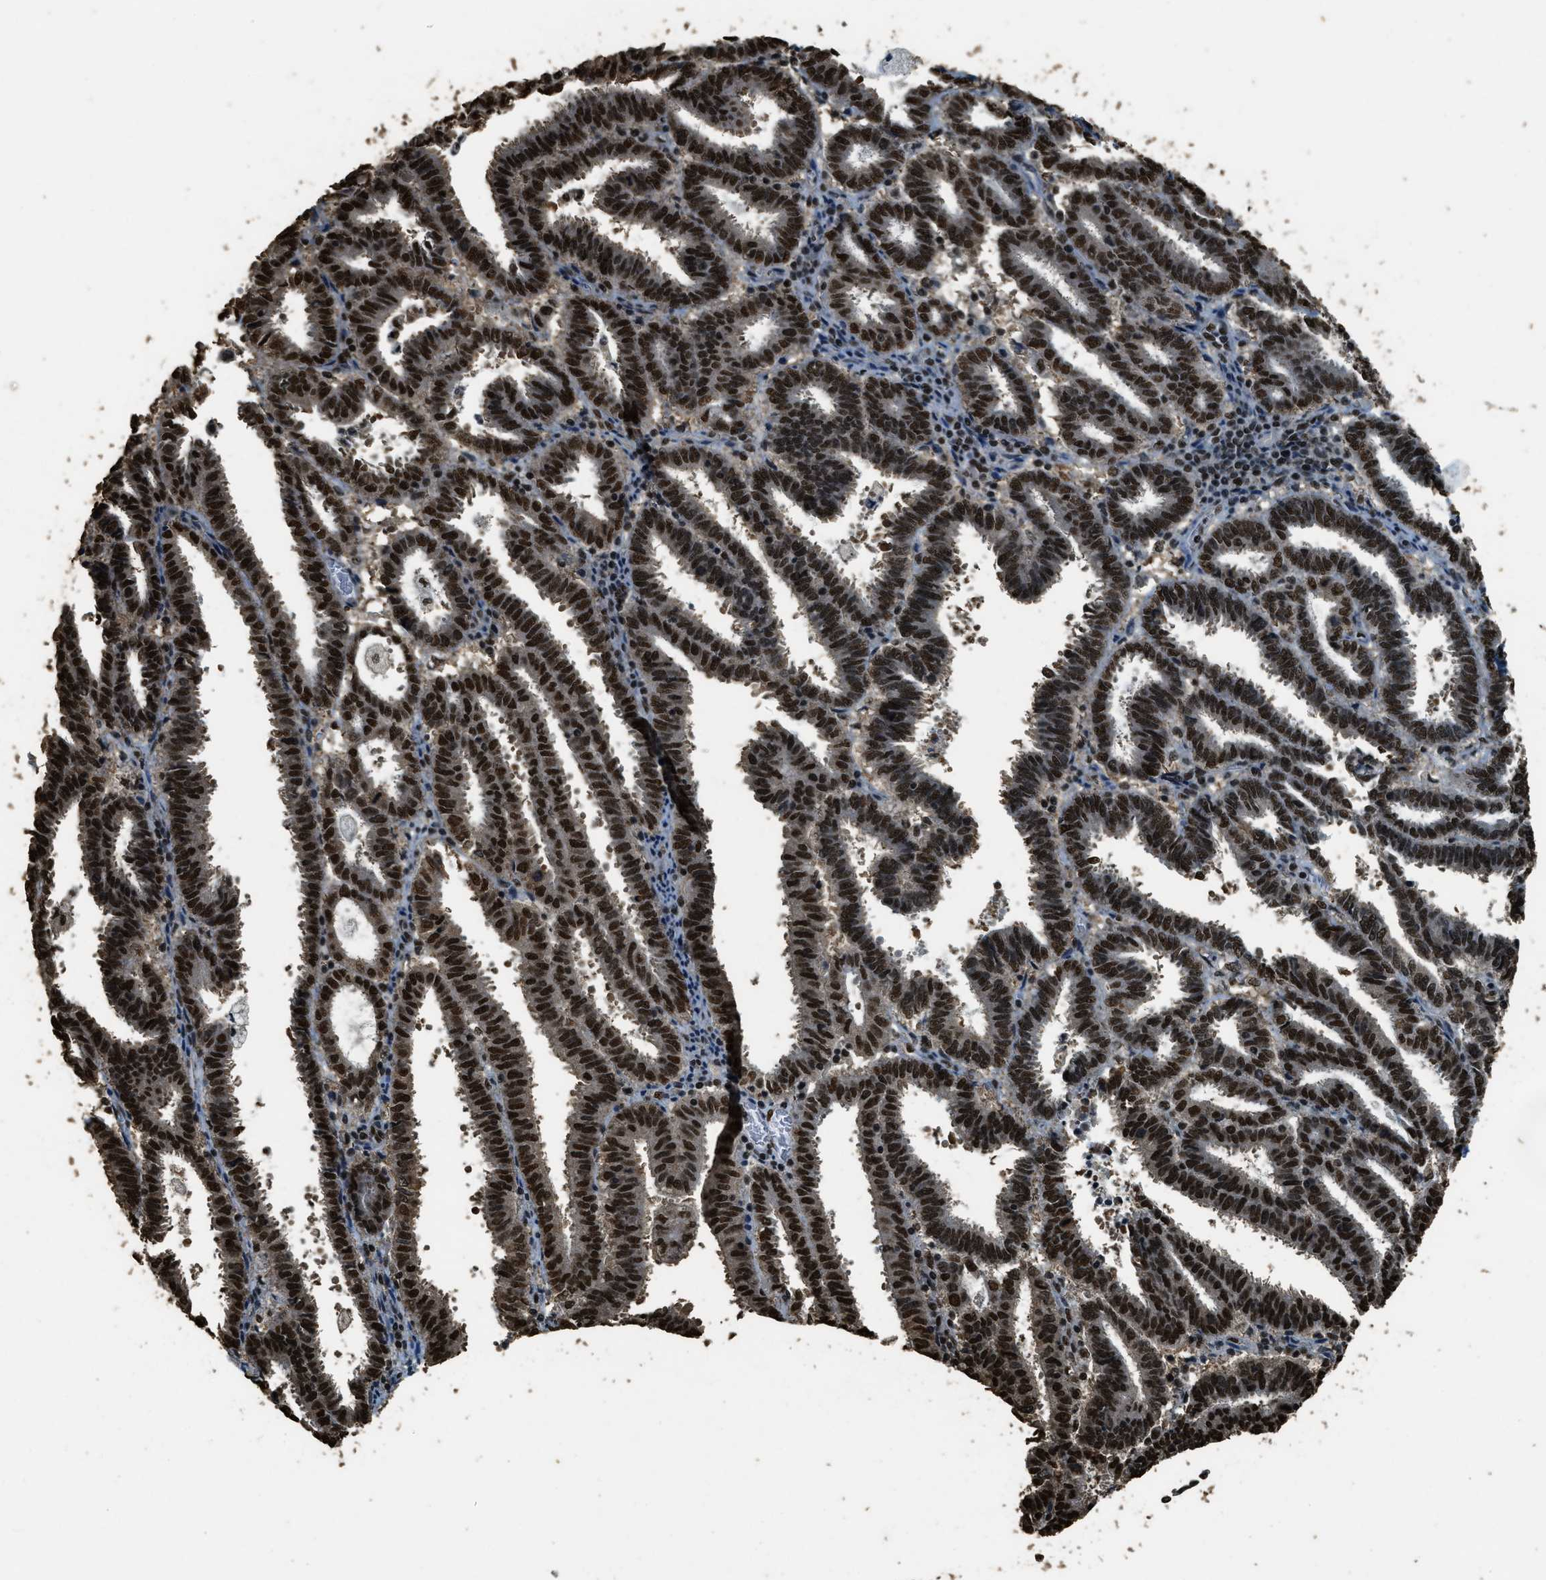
{"staining": {"intensity": "strong", "quantity": ">75%", "location": "nuclear"}, "tissue": "endometrial cancer", "cell_type": "Tumor cells", "image_type": "cancer", "snomed": [{"axis": "morphology", "description": "Adenocarcinoma, NOS"}, {"axis": "topography", "description": "Uterus"}], "caption": "Strong nuclear expression for a protein is appreciated in approximately >75% of tumor cells of endometrial adenocarcinoma using IHC.", "gene": "MYB", "patient": {"sex": "female", "age": 83}}